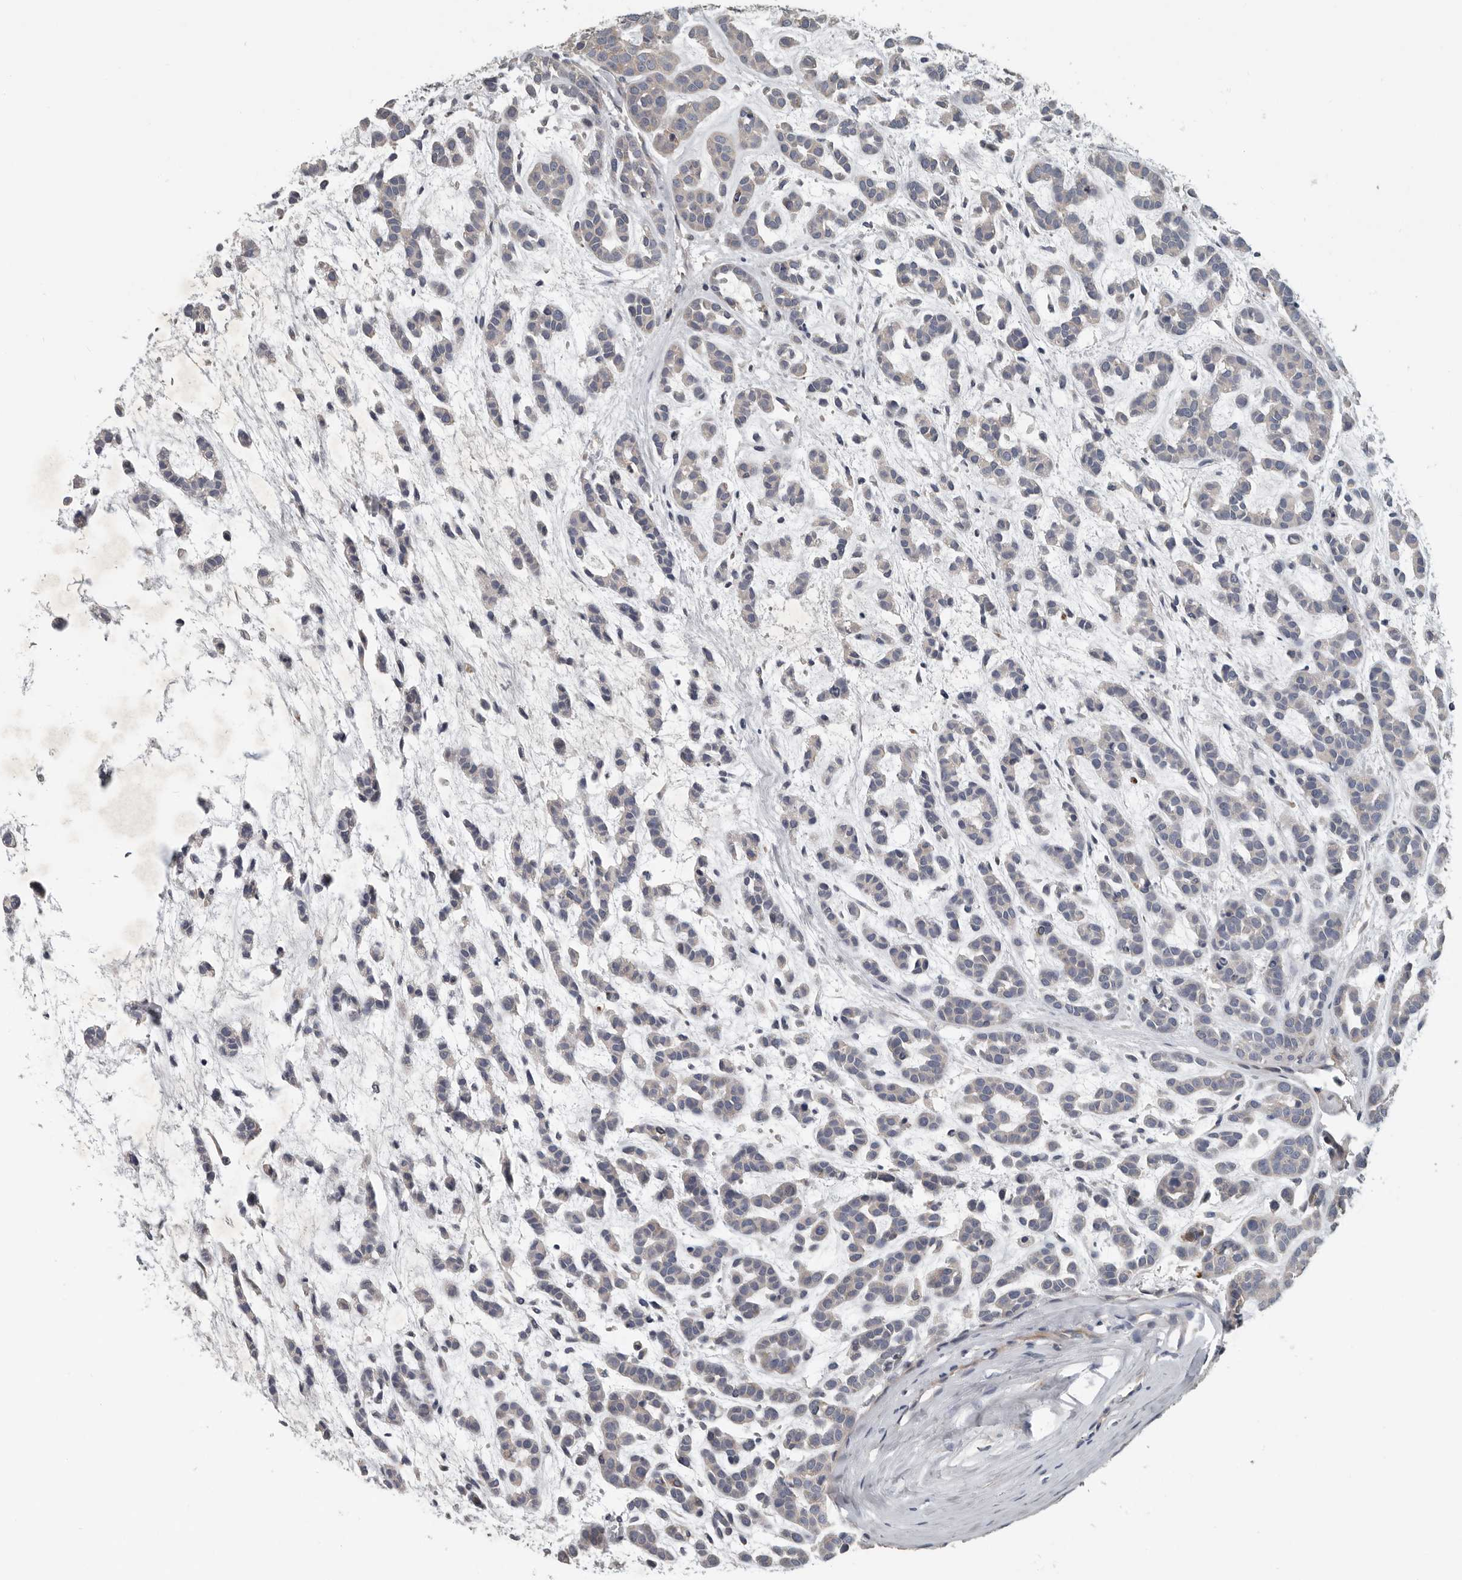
{"staining": {"intensity": "weak", "quantity": "<25%", "location": "cytoplasmic/membranous"}, "tissue": "head and neck cancer", "cell_type": "Tumor cells", "image_type": "cancer", "snomed": [{"axis": "morphology", "description": "Adenocarcinoma, NOS"}, {"axis": "morphology", "description": "Adenoma, NOS"}, {"axis": "topography", "description": "Head-Neck"}], "caption": "Protein analysis of head and neck adenoma reveals no significant expression in tumor cells. Brightfield microscopy of IHC stained with DAB (brown) and hematoxylin (blue), captured at high magnification.", "gene": "DPY19L4", "patient": {"sex": "female", "age": 55}}